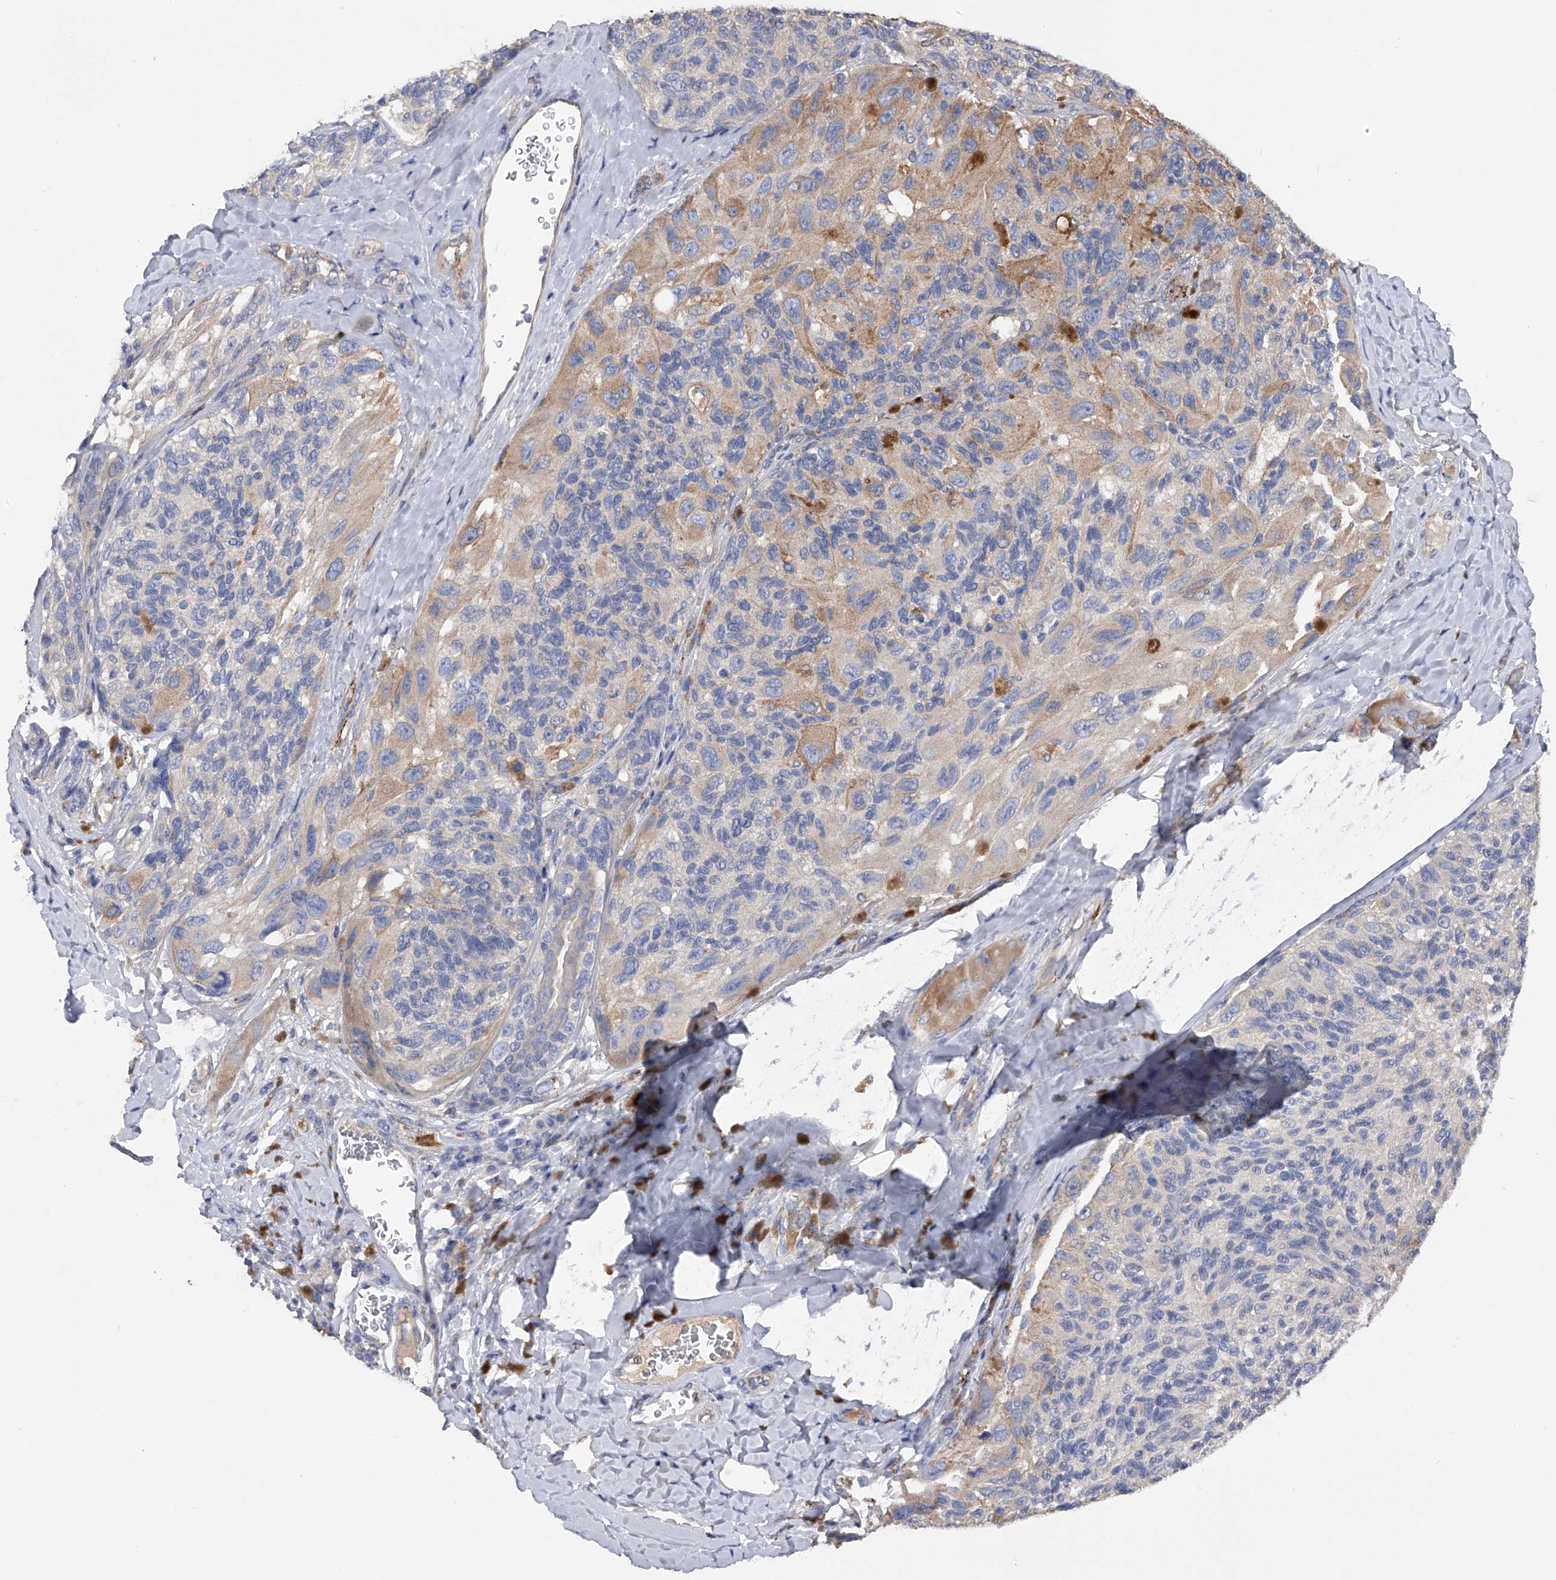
{"staining": {"intensity": "negative", "quantity": "none", "location": "none"}, "tissue": "melanoma", "cell_type": "Tumor cells", "image_type": "cancer", "snomed": [{"axis": "morphology", "description": "Malignant melanoma, NOS"}, {"axis": "topography", "description": "Skin"}], "caption": "Immunohistochemistry (IHC) histopathology image of neoplastic tissue: human malignant melanoma stained with DAB (3,3'-diaminobenzidine) demonstrates no significant protein staining in tumor cells.", "gene": "RWDD2A", "patient": {"sex": "female", "age": 73}}